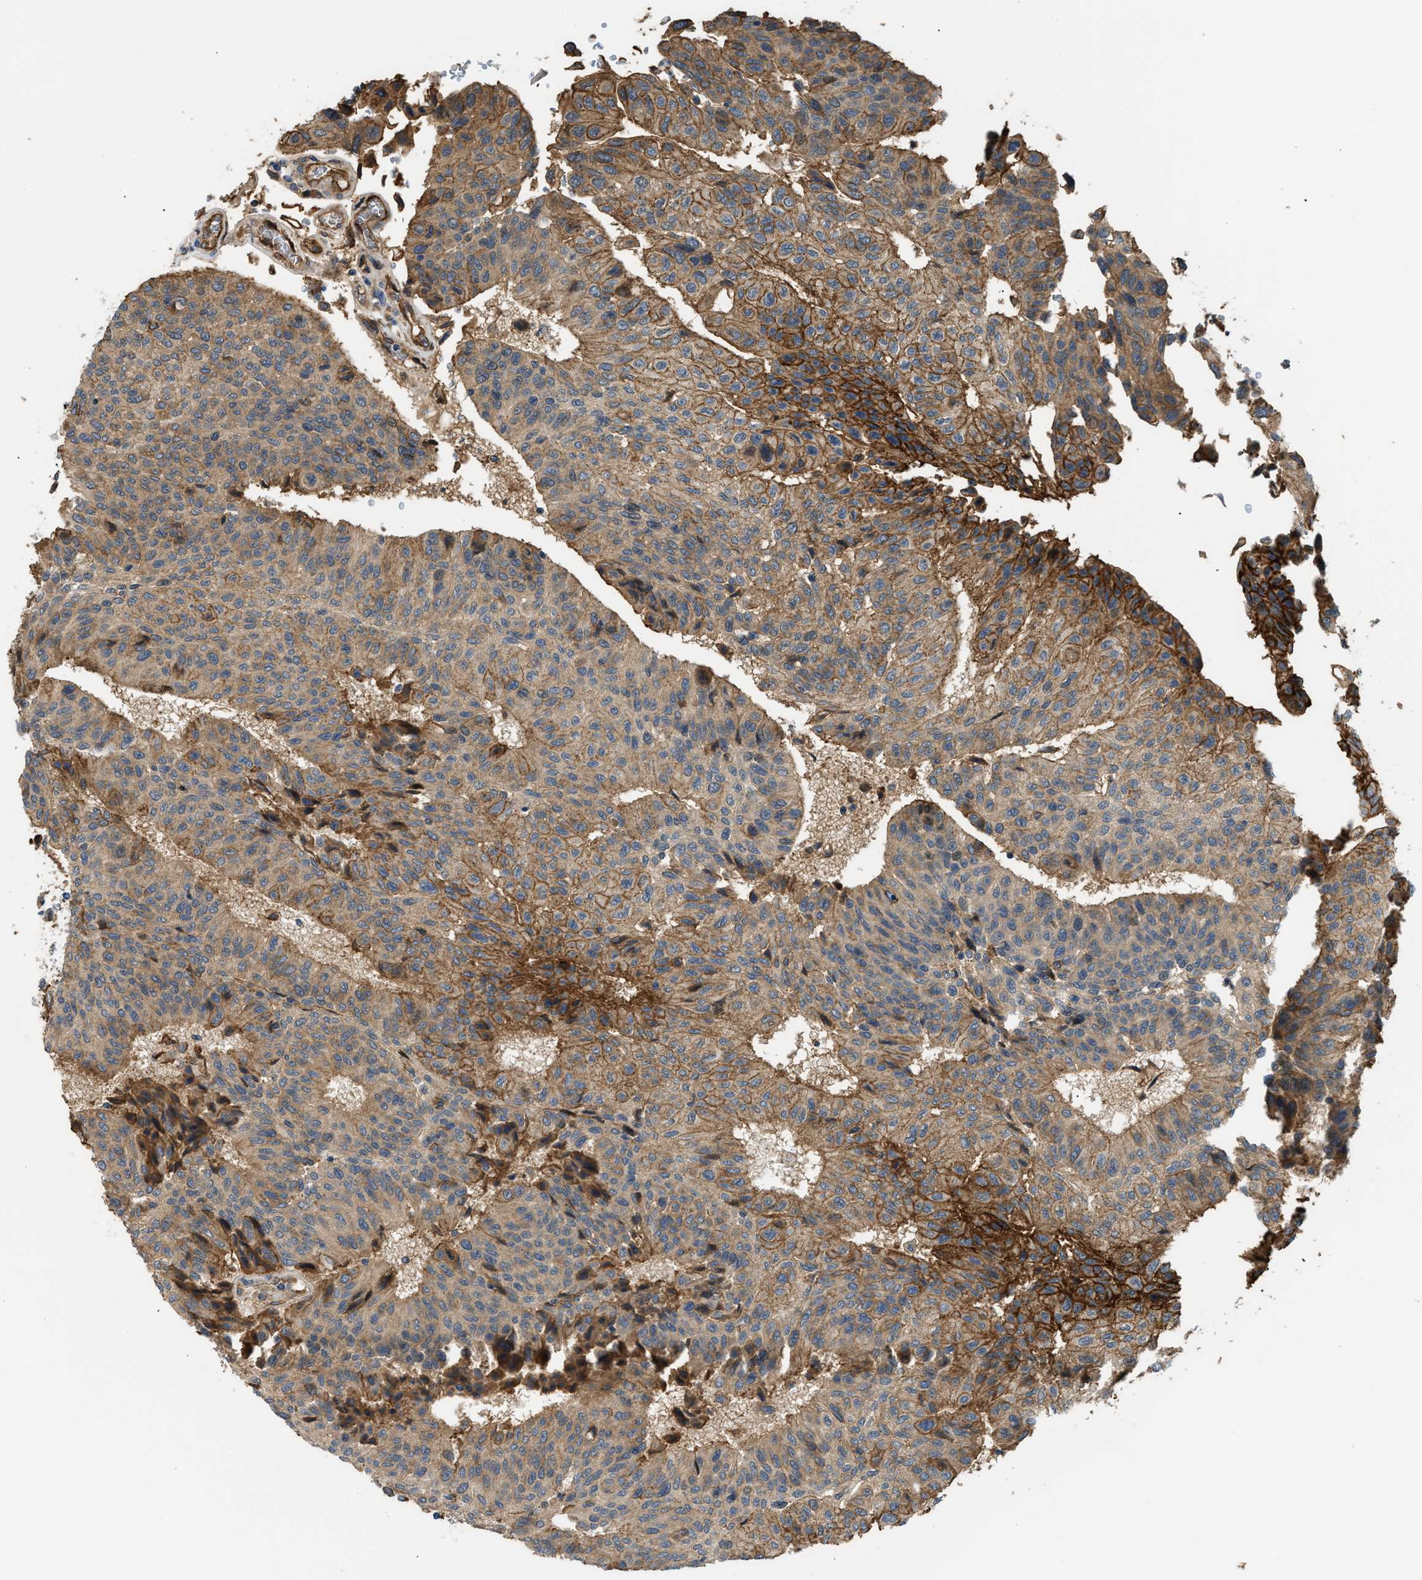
{"staining": {"intensity": "strong", "quantity": "<25%", "location": "cytoplasmic/membranous"}, "tissue": "urothelial cancer", "cell_type": "Tumor cells", "image_type": "cancer", "snomed": [{"axis": "morphology", "description": "Urothelial carcinoma, High grade"}, {"axis": "topography", "description": "Urinary bladder"}], "caption": "IHC of urothelial cancer demonstrates medium levels of strong cytoplasmic/membranous expression in approximately <25% of tumor cells. (IHC, brightfield microscopy, high magnification).", "gene": "DDHD2", "patient": {"sex": "male", "age": 66}}